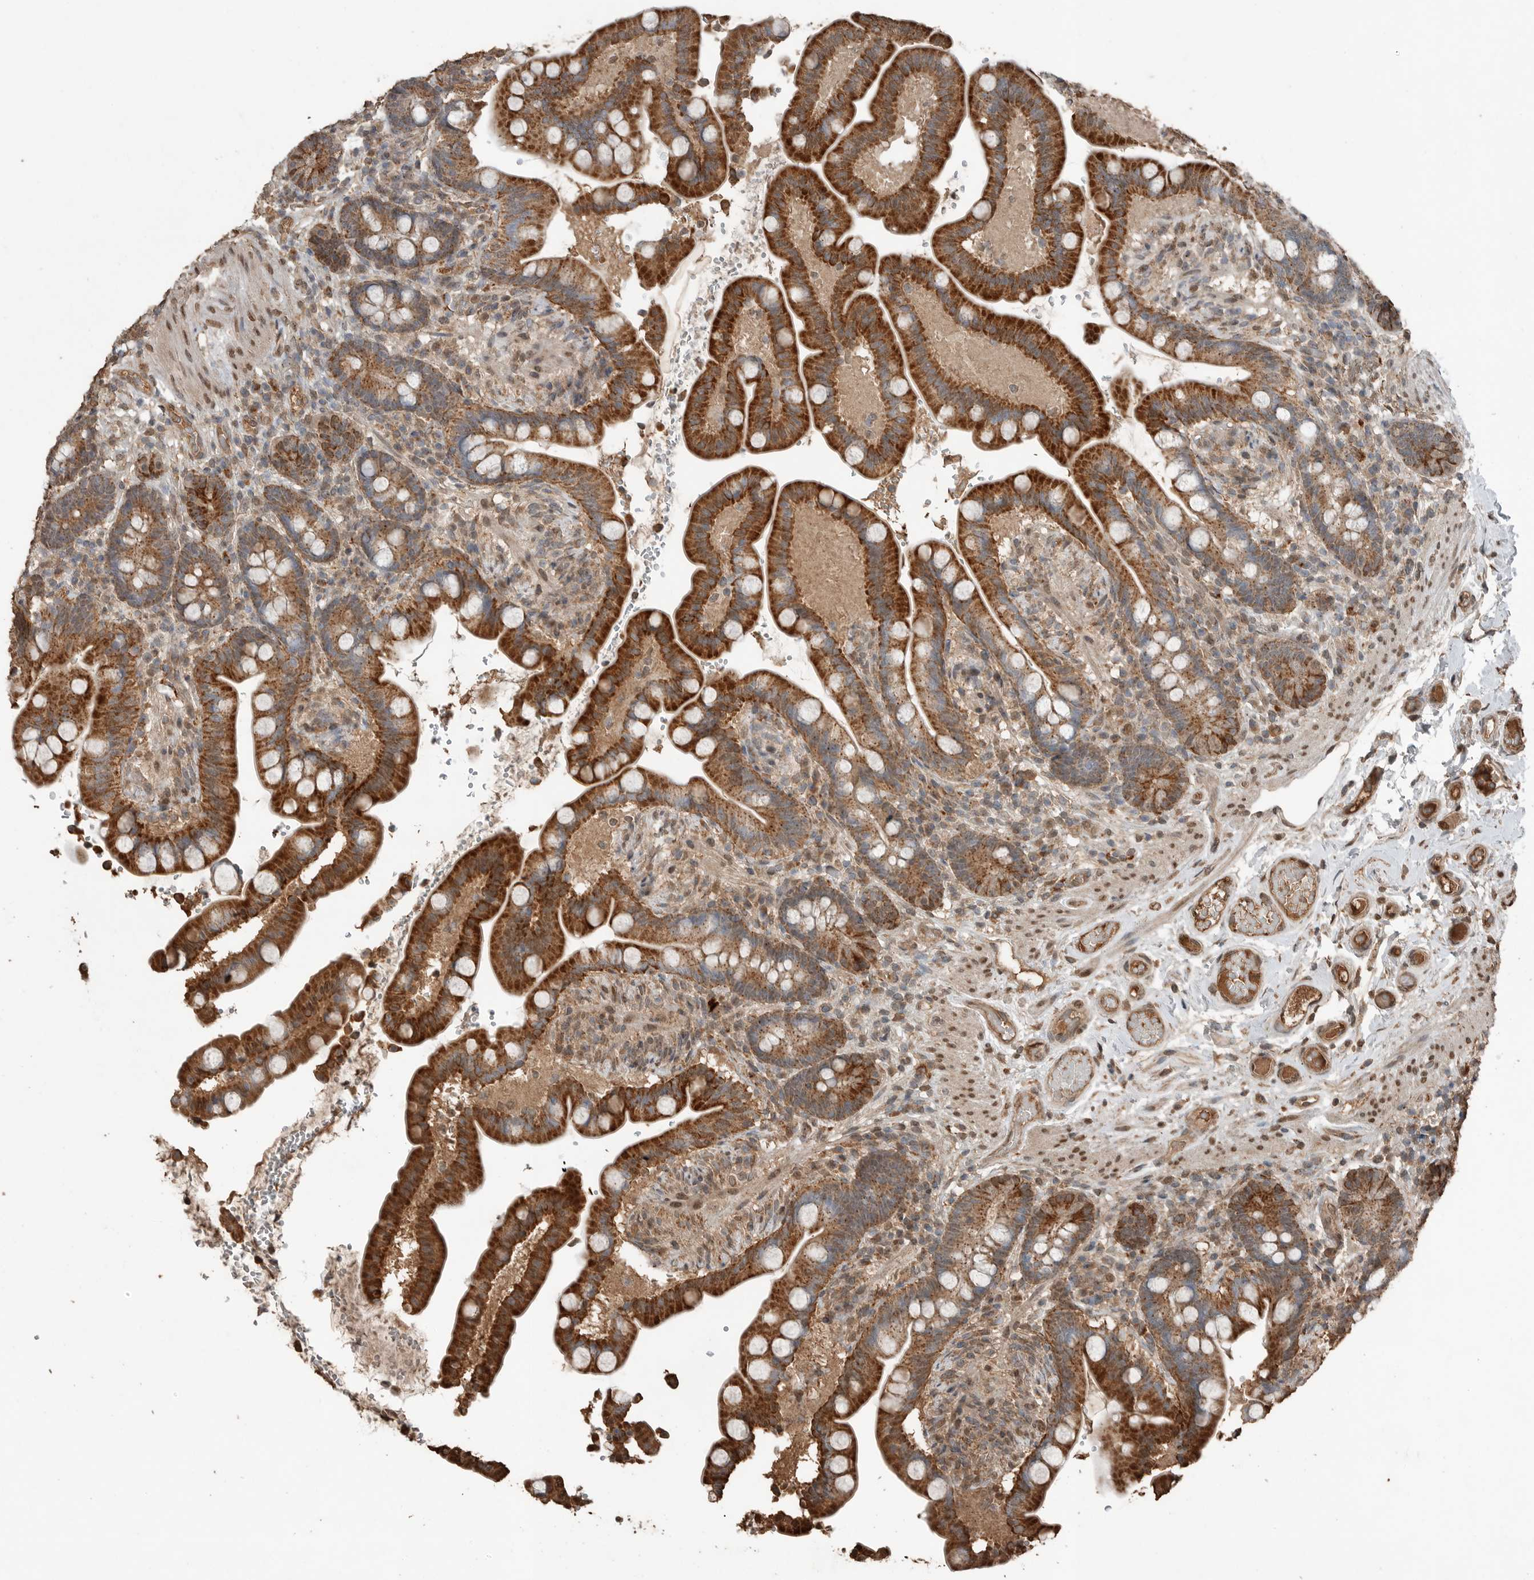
{"staining": {"intensity": "moderate", "quantity": ">75%", "location": "cytoplasmic/membranous"}, "tissue": "colon", "cell_type": "Endothelial cells", "image_type": "normal", "snomed": [{"axis": "morphology", "description": "Normal tissue, NOS"}, {"axis": "topography", "description": "Smooth muscle"}, {"axis": "topography", "description": "Colon"}], "caption": "Colon stained with DAB (3,3'-diaminobenzidine) immunohistochemistry (IHC) shows medium levels of moderate cytoplasmic/membranous expression in about >75% of endothelial cells.", "gene": "BLZF1", "patient": {"sex": "male", "age": 73}}